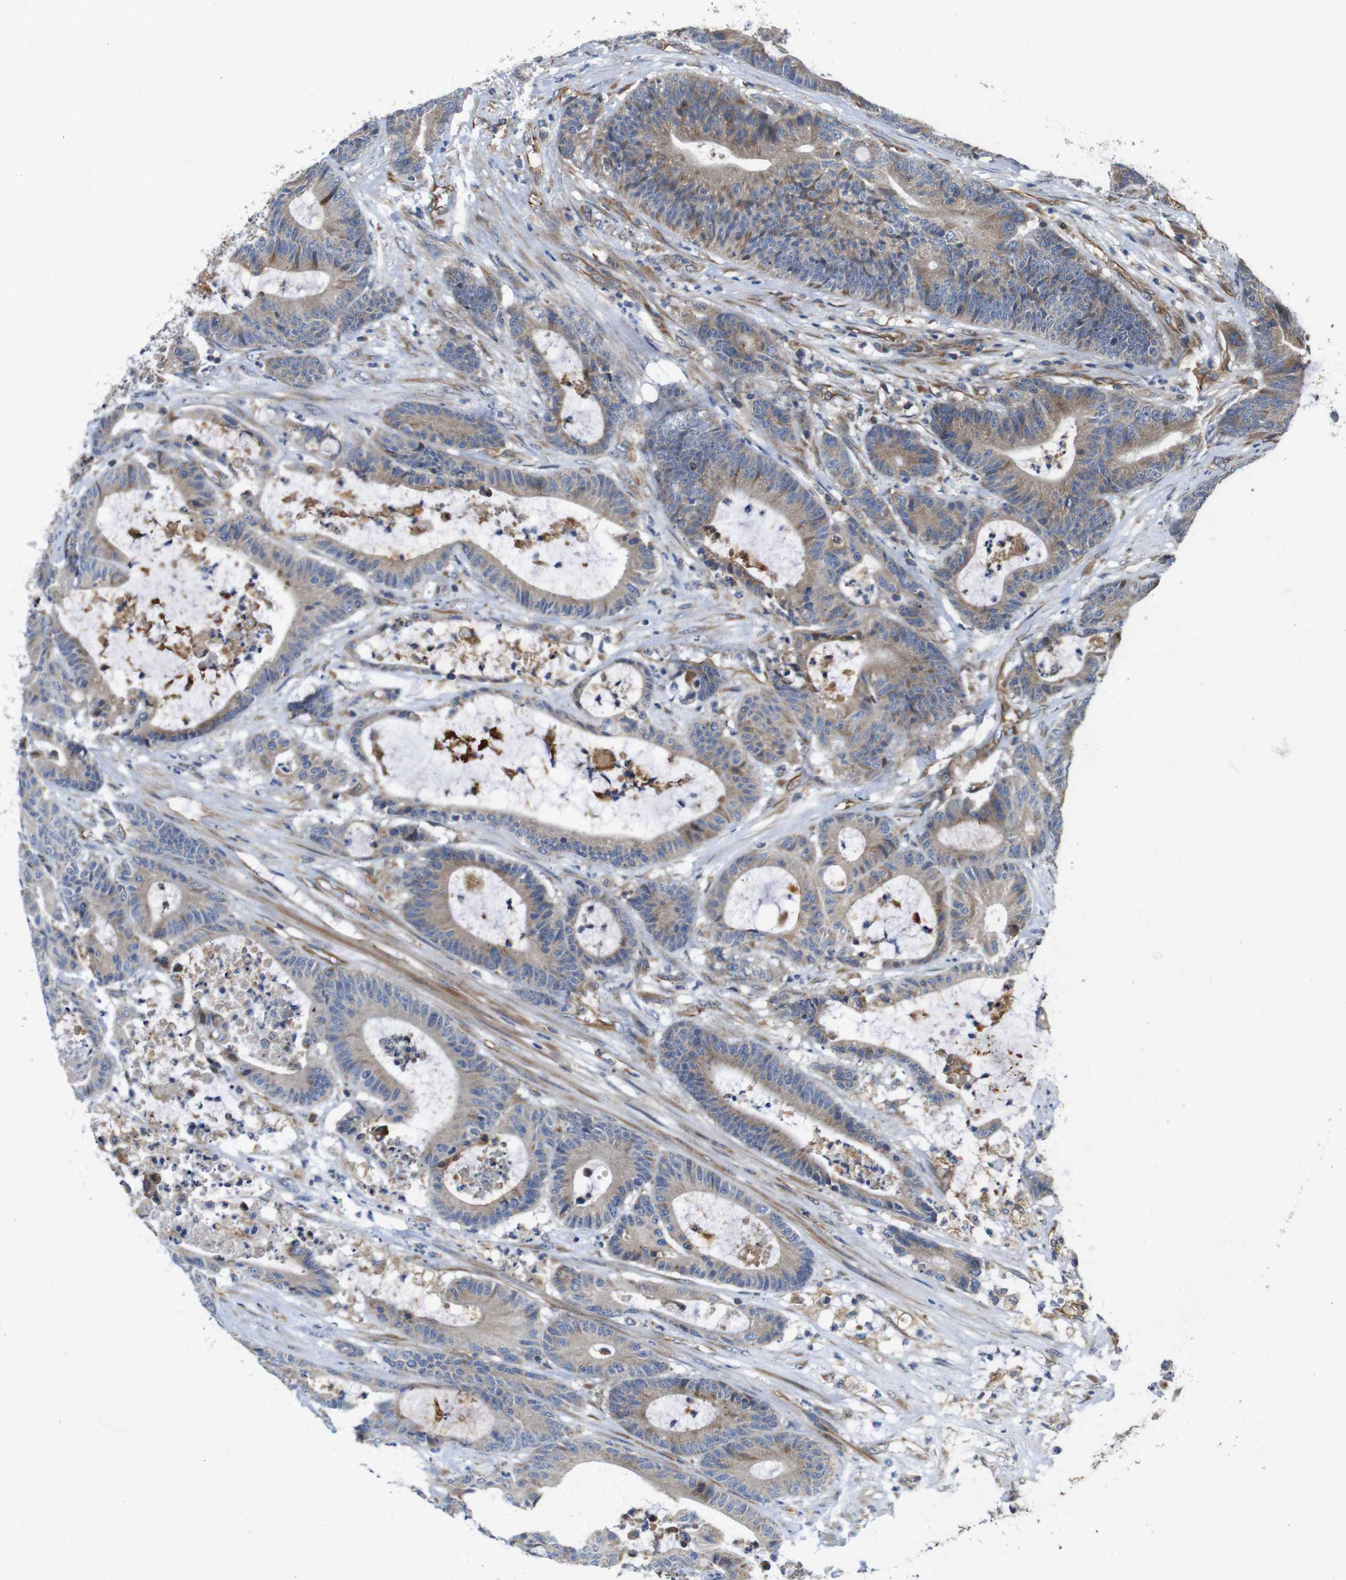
{"staining": {"intensity": "weak", "quantity": ">75%", "location": "cytoplasmic/membranous"}, "tissue": "colorectal cancer", "cell_type": "Tumor cells", "image_type": "cancer", "snomed": [{"axis": "morphology", "description": "Adenocarcinoma, NOS"}, {"axis": "topography", "description": "Colon"}], "caption": "Protein staining displays weak cytoplasmic/membranous expression in about >75% of tumor cells in adenocarcinoma (colorectal). (IHC, brightfield microscopy, high magnification).", "gene": "POMK", "patient": {"sex": "female", "age": 84}}